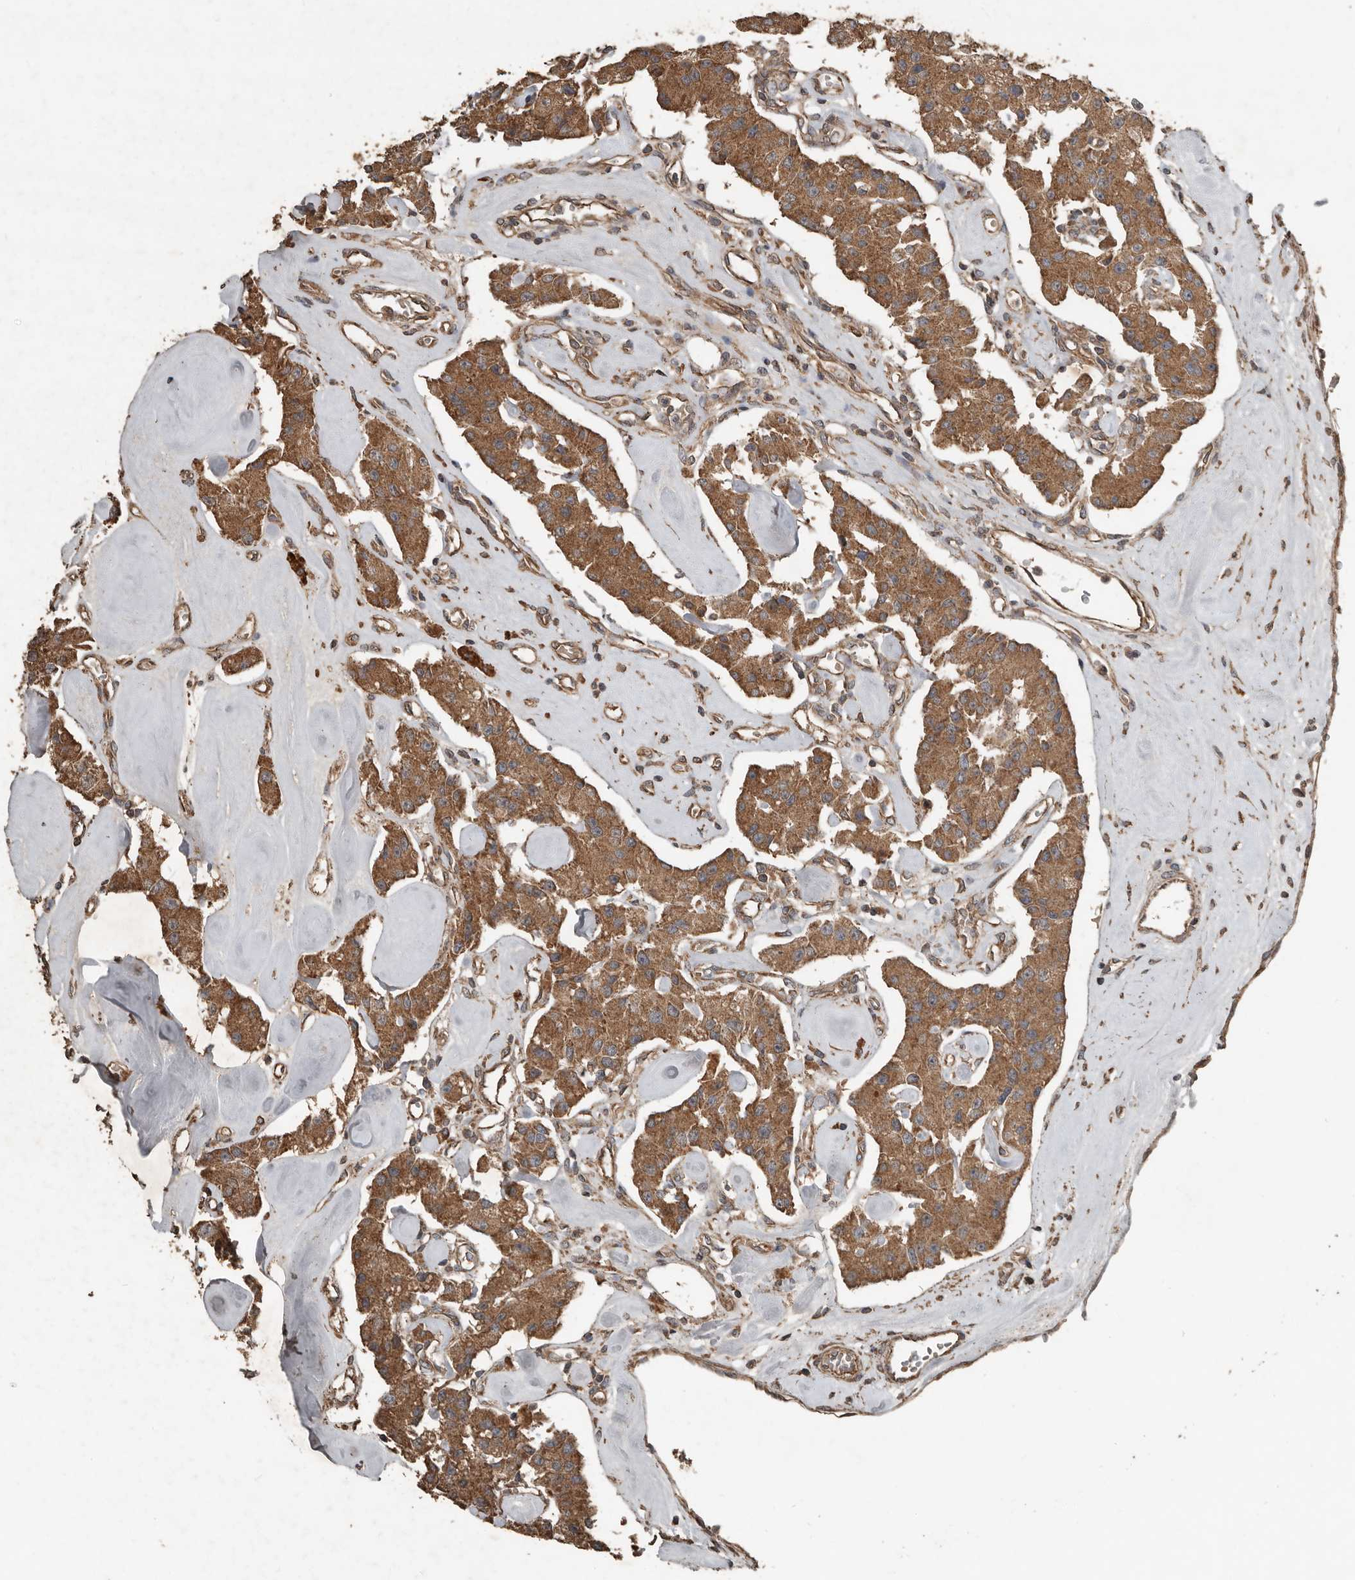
{"staining": {"intensity": "moderate", "quantity": ">75%", "location": "cytoplasmic/membranous"}, "tissue": "carcinoid", "cell_type": "Tumor cells", "image_type": "cancer", "snomed": [{"axis": "morphology", "description": "Carcinoid, malignant, NOS"}, {"axis": "topography", "description": "Pancreas"}], "caption": "Carcinoid (malignant) stained for a protein shows moderate cytoplasmic/membranous positivity in tumor cells.", "gene": "RNF207", "patient": {"sex": "male", "age": 41}}